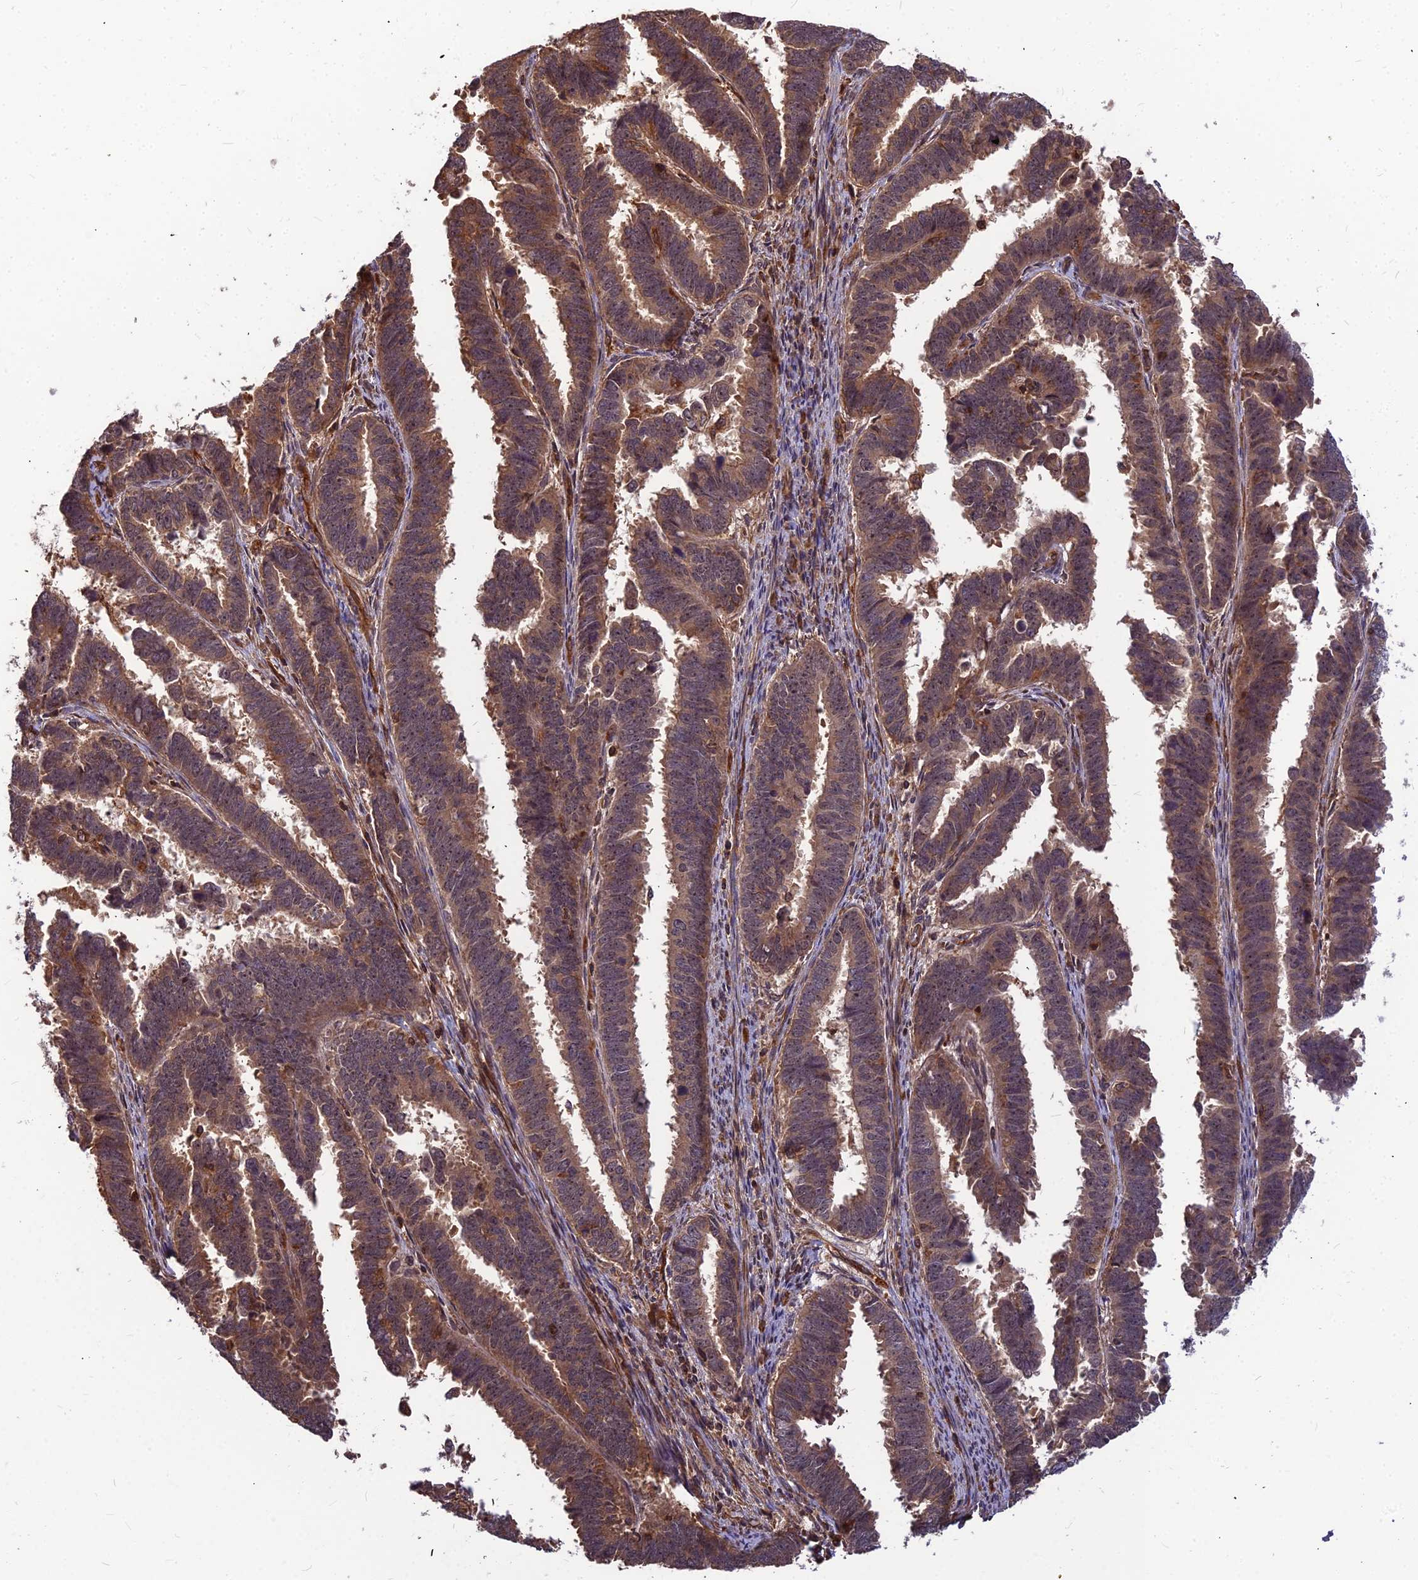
{"staining": {"intensity": "moderate", "quantity": ">75%", "location": "cytoplasmic/membranous"}, "tissue": "endometrial cancer", "cell_type": "Tumor cells", "image_type": "cancer", "snomed": [{"axis": "morphology", "description": "Adenocarcinoma, NOS"}, {"axis": "topography", "description": "Endometrium"}], "caption": "Human endometrial cancer stained with a brown dye demonstrates moderate cytoplasmic/membranous positive expression in approximately >75% of tumor cells.", "gene": "ZNF467", "patient": {"sex": "female", "age": 75}}